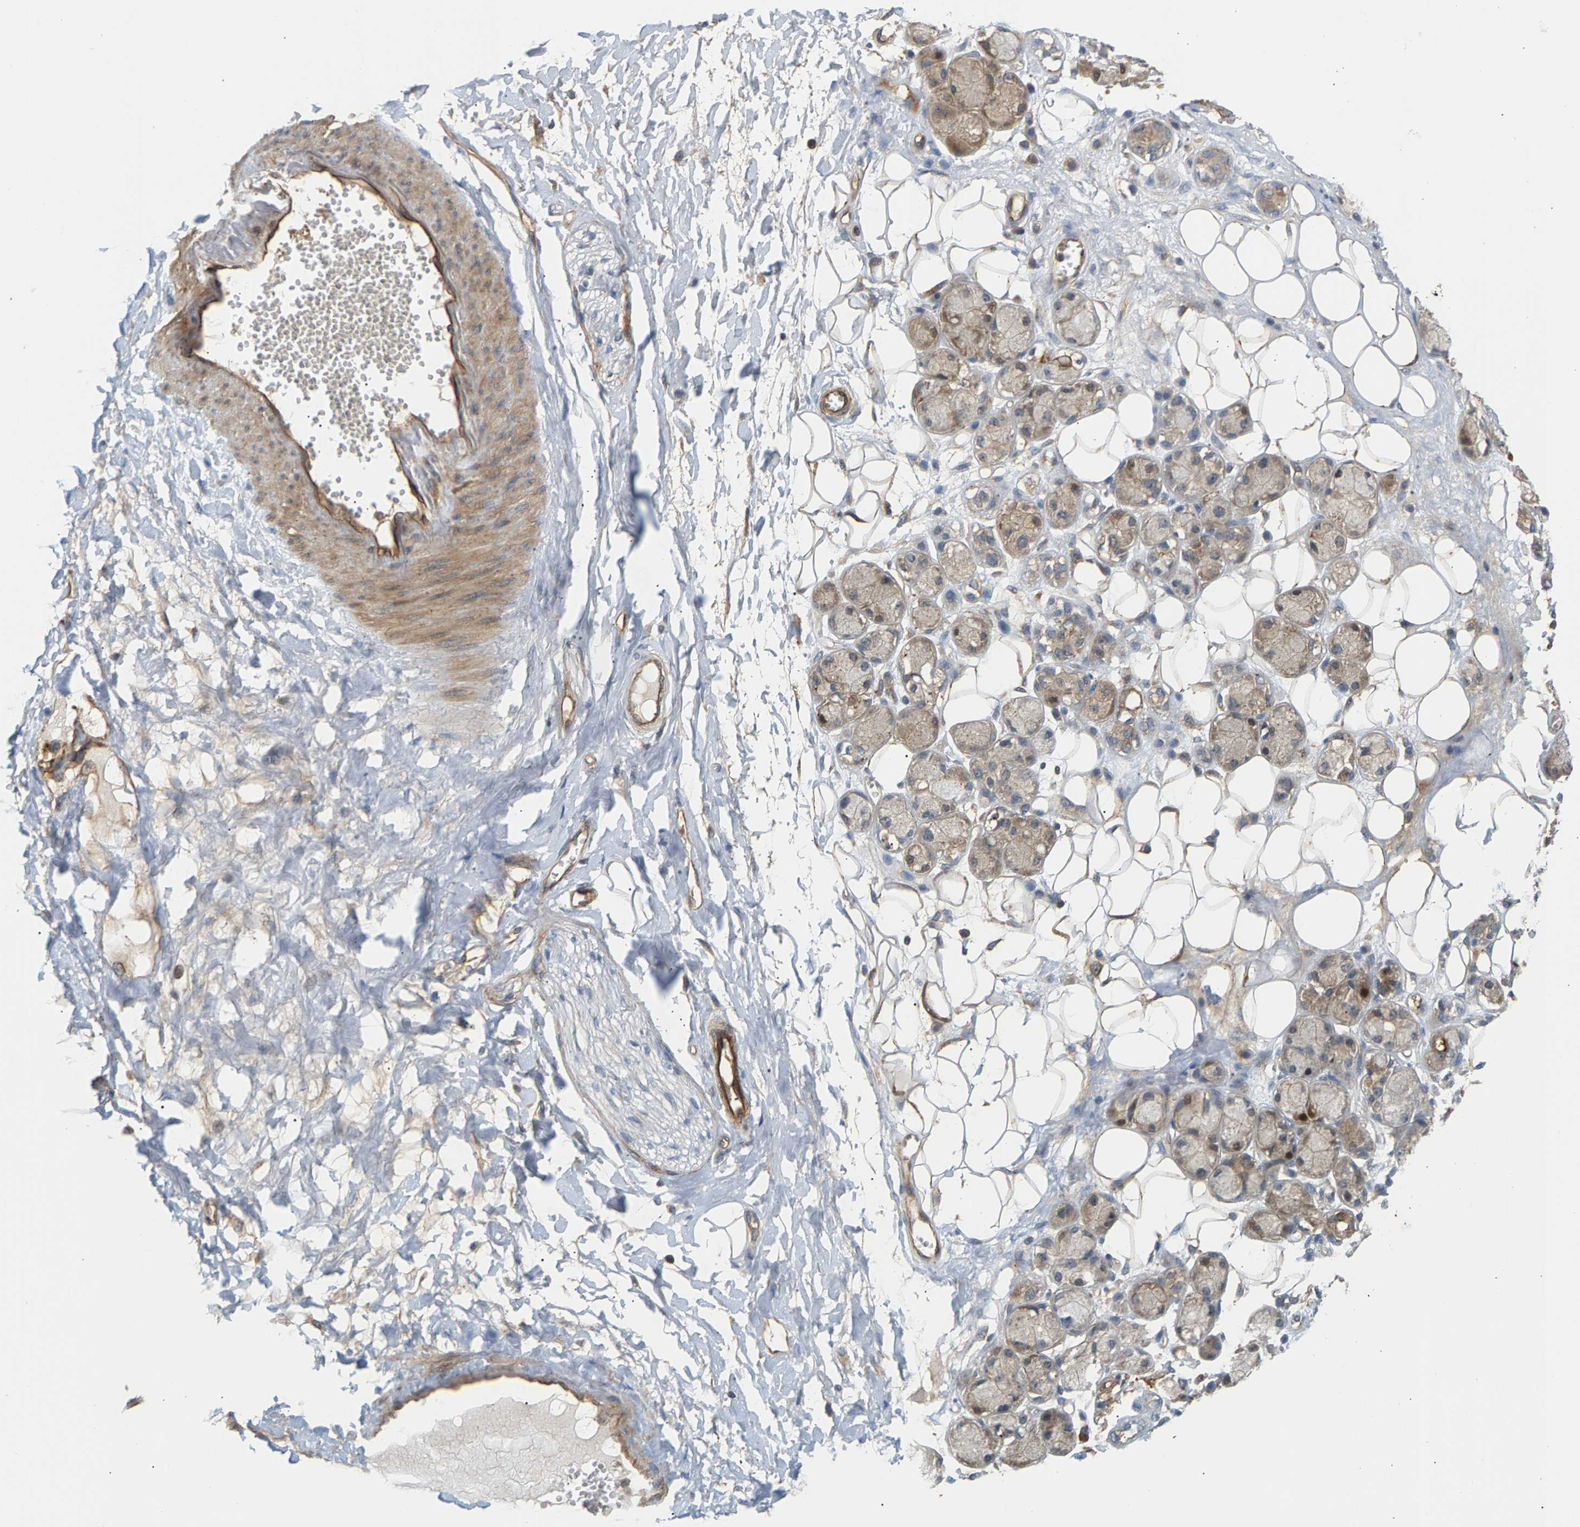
{"staining": {"intensity": "strong", "quantity": ">75%", "location": "cytoplasmic/membranous"}, "tissue": "adipose tissue", "cell_type": "Adipocytes", "image_type": "normal", "snomed": [{"axis": "morphology", "description": "Normal tissue, NOS"}, {"axis": "morphology", "description": "Inflammation, NOS"}, {"axis": "topography", "description": "Salivary gland"}, {"axis": "topography", "description": "Peripheral nerve tissue"}], "caption": "Human adipose tissue stained with a brown dye exhibits strong cytoplasmic/membranous positive staining in approximately >75% of adipocytes.", "gene": "KRTAP27", "patient": {"sex": "female", "age": 75}}